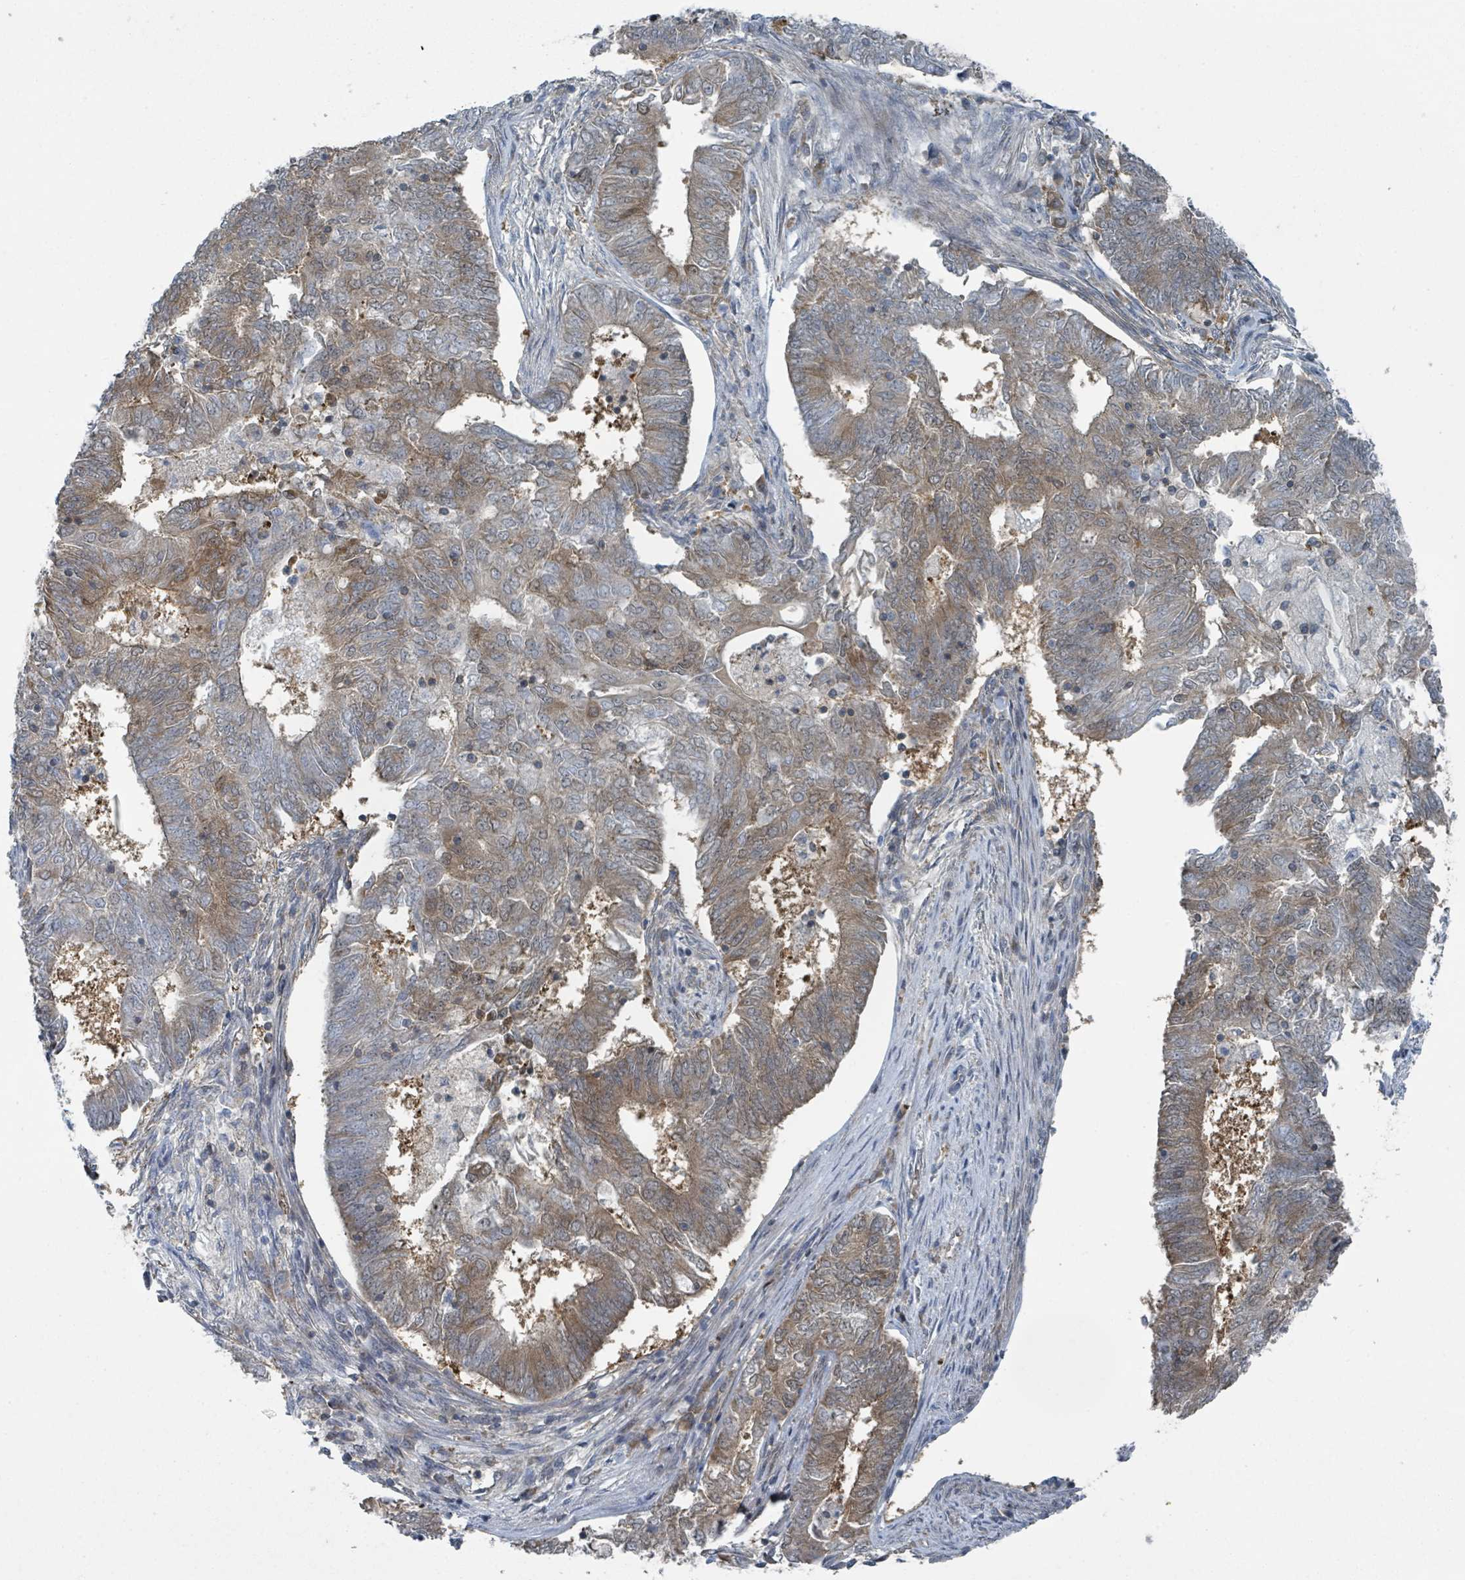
{"staining": {"intensity": "moderate", "quantity": "25%-75%", "location": "cytoplasmic/membranous,nuclear"}, "tissue": "endometrial cancer", "cell_type": "Tumor cells", "image_type": "cancer", "snomed": [{"axis": "morphology", "description": "Adenocarcinoma, NOS"}, {"axis": "topography", "description": "Endometrium"}], "caption": "Endometrial adenocarcinoma stained with a brown dye shows moderate cytoplasmic/membranous and nuclear positive expression in approximately 25%-75% of tumor cells.", "gene": "GOLGA7", "patient": {"sex": "female", "age": 62}}